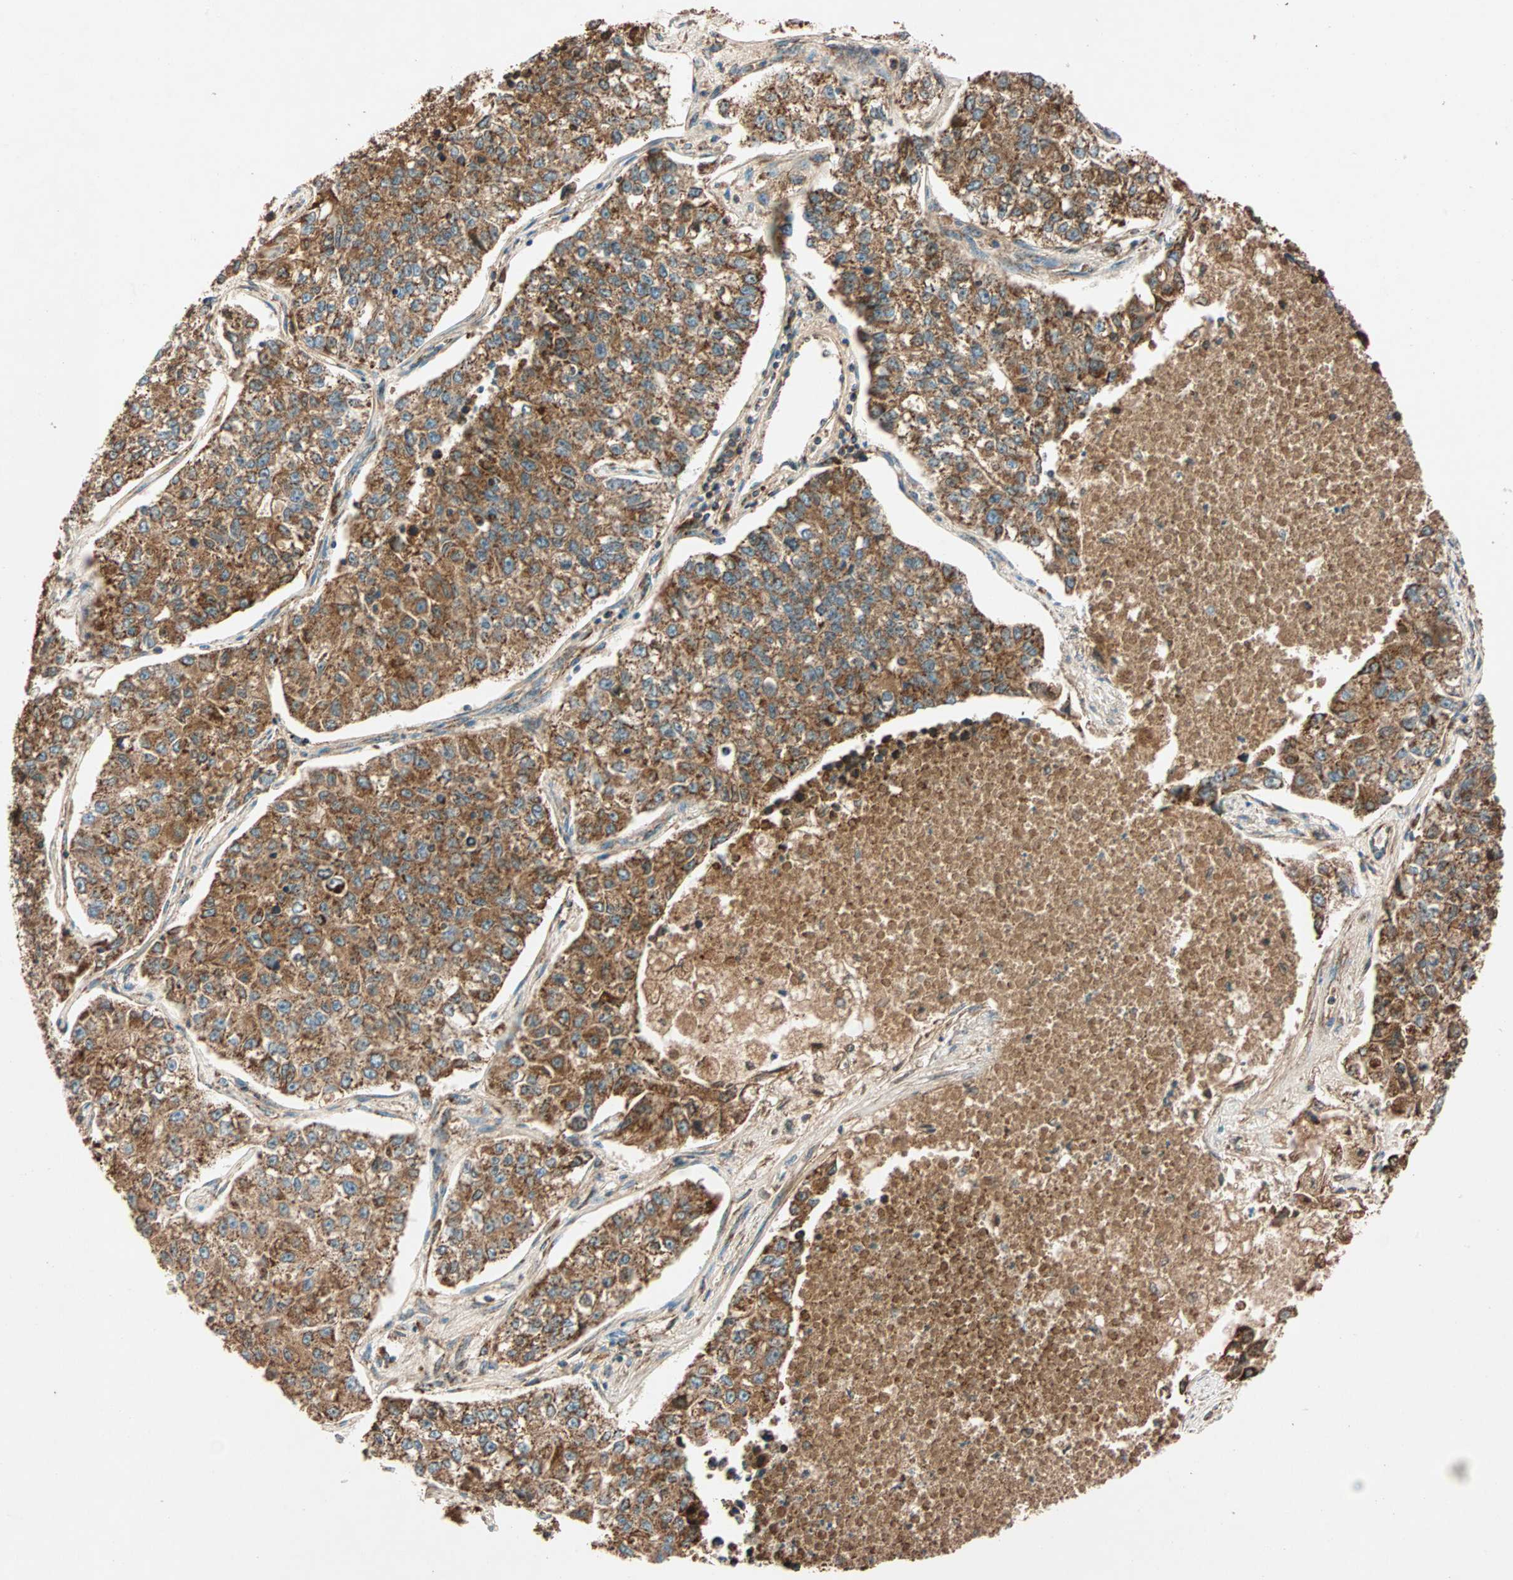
{"staining": {"intensity": "strong", "quantity": ">75%", "location": "cytoplasmic/membranous"}, "tissue": "lung cancer", "cell_type": "Tumor cells", "image_type": "cancer", "snomed": [{"axis": "morphology", "description": "Adenocarcinoma, NOS"}, {"axis": "topography", "description": "Lung"}], "caption": "IHC micrograph of human adenocarcinoma (lung) stained for a protein (brown), which shows high levels of strong cytoplasmic/membranous expression in about >75% of tumor cells.", "gene": "MAPK1", "patient": {"sex": "male", "age": 49}}